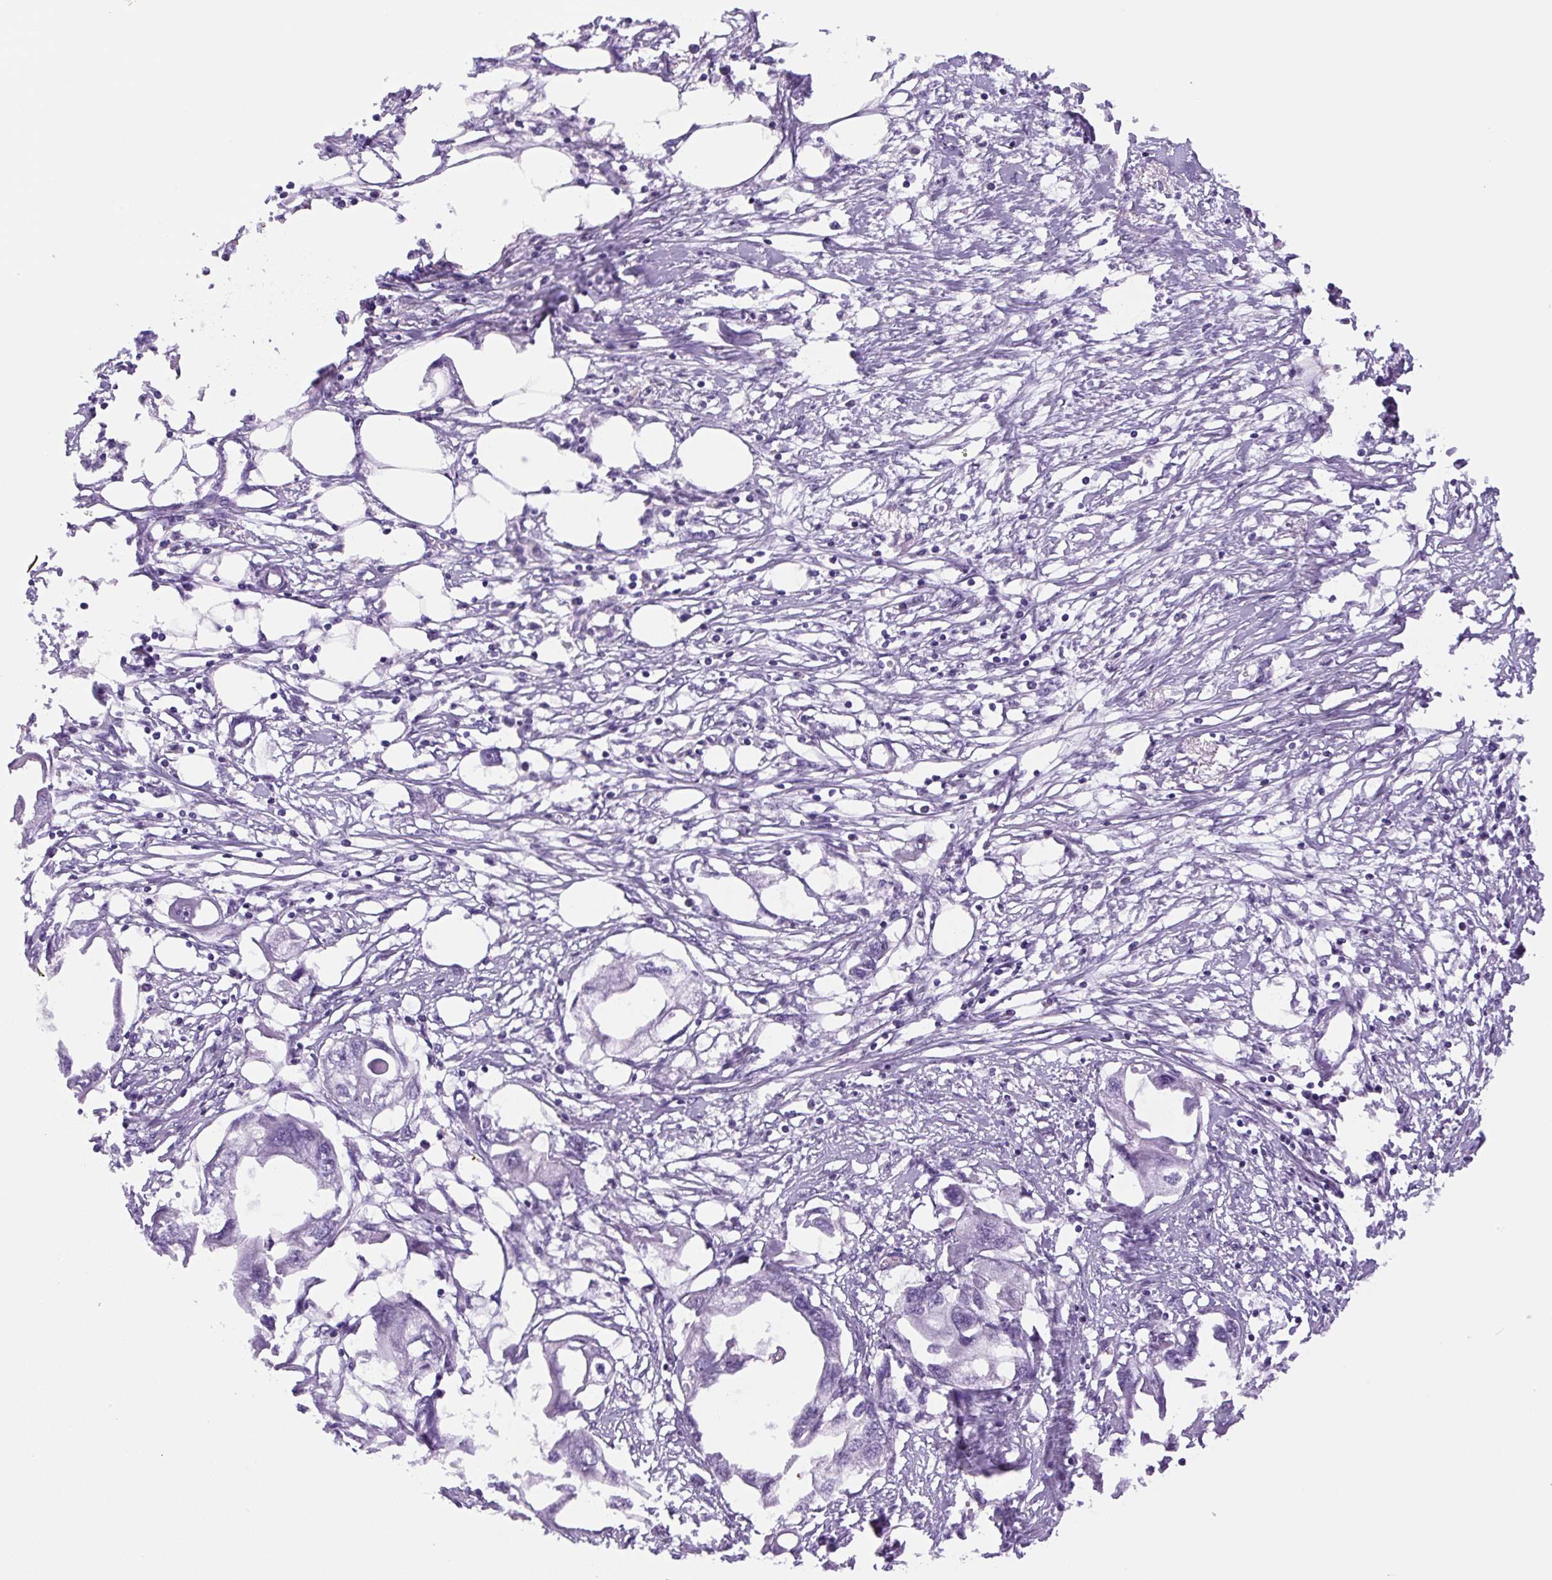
{"staining": {"intensity": "negative", "quantity": "none", "location": "none"}, "tissue": "endometrial cancer", "cell_type": "Tumor cells", "image_type": "cancer", "snomed": [{"axis": "morphology", "description": "Adenocarcinoma, NOS"}, {"axis": "morphology", "description": "Adenocarcinoma, metastatic, NOS"}, {"axis": "topography", "description": "Adipose tissue"}, {"axis": "topography", "description": "Endometrium"}], "caption": "Human endometrial metastatic adenocarcinoma stained for a protein using immunohistochemistry (IHC) shows no expression in tumor cells.", "gene": "PRRT1", "patient": {"sex": "female", "age": 67}}